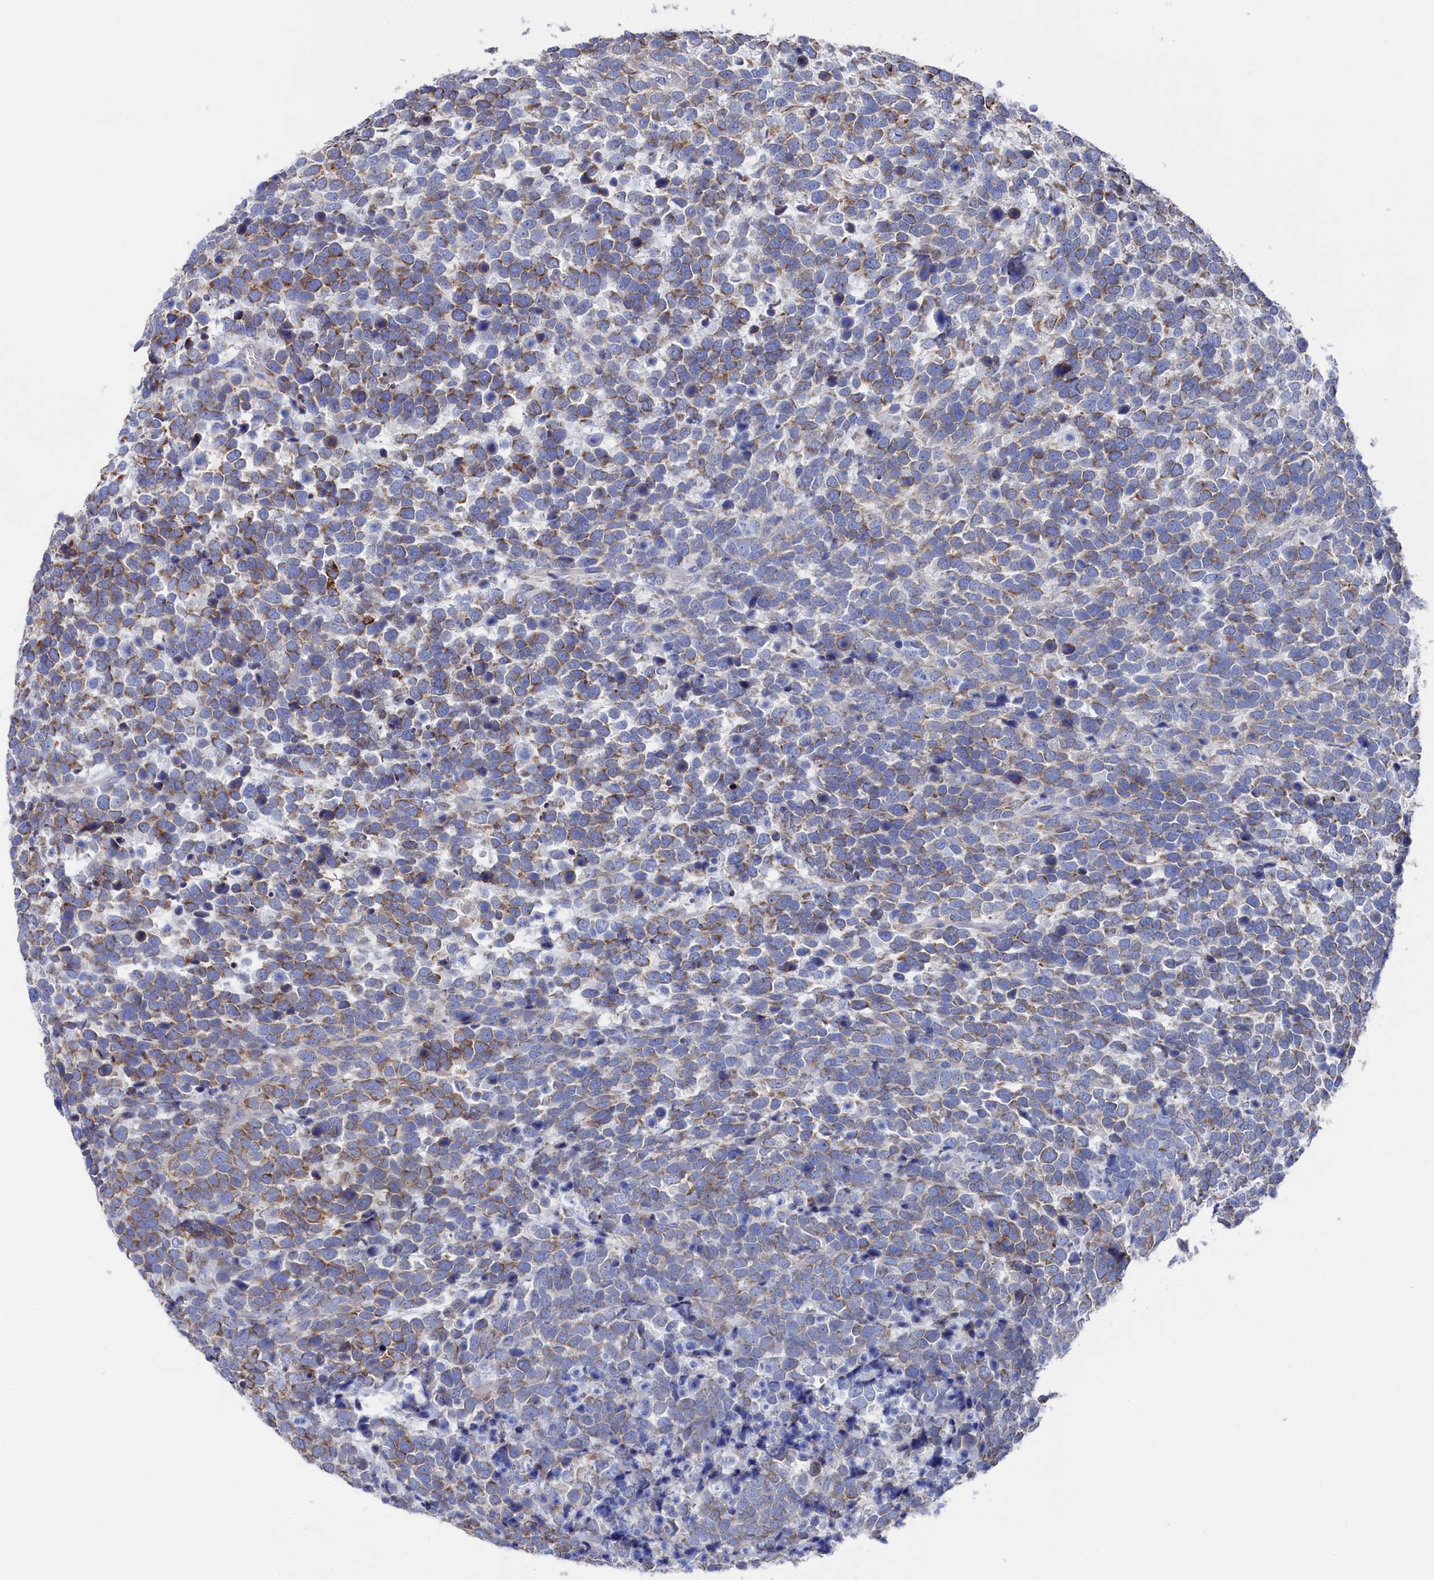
{"staining": {"intensity": "moderate", "quantity": "25%-75%", "location": "cytoplasmic/membranous"}, "tissue": "urothelial cancer", "cell_type": "Tumor cells", "image_type": "cancer", "snomed": [{"axis": "morphology", "description": "Urothelial carcinoma, High grade"}, {"axis": "topography", "description": "Urinary bladder"}], "caption": "Immunohistochemical staining of human urothelial carcinoma (high-grade) shows medium levels of moderate cytoplasmic/membranous protein positivity in about 25%-75% of tumor cells. (Brightfield microscopy of DAB IHC at high magnification).", "gene": "TMOD2", "patient": {"sex": "female", "age": 82}}